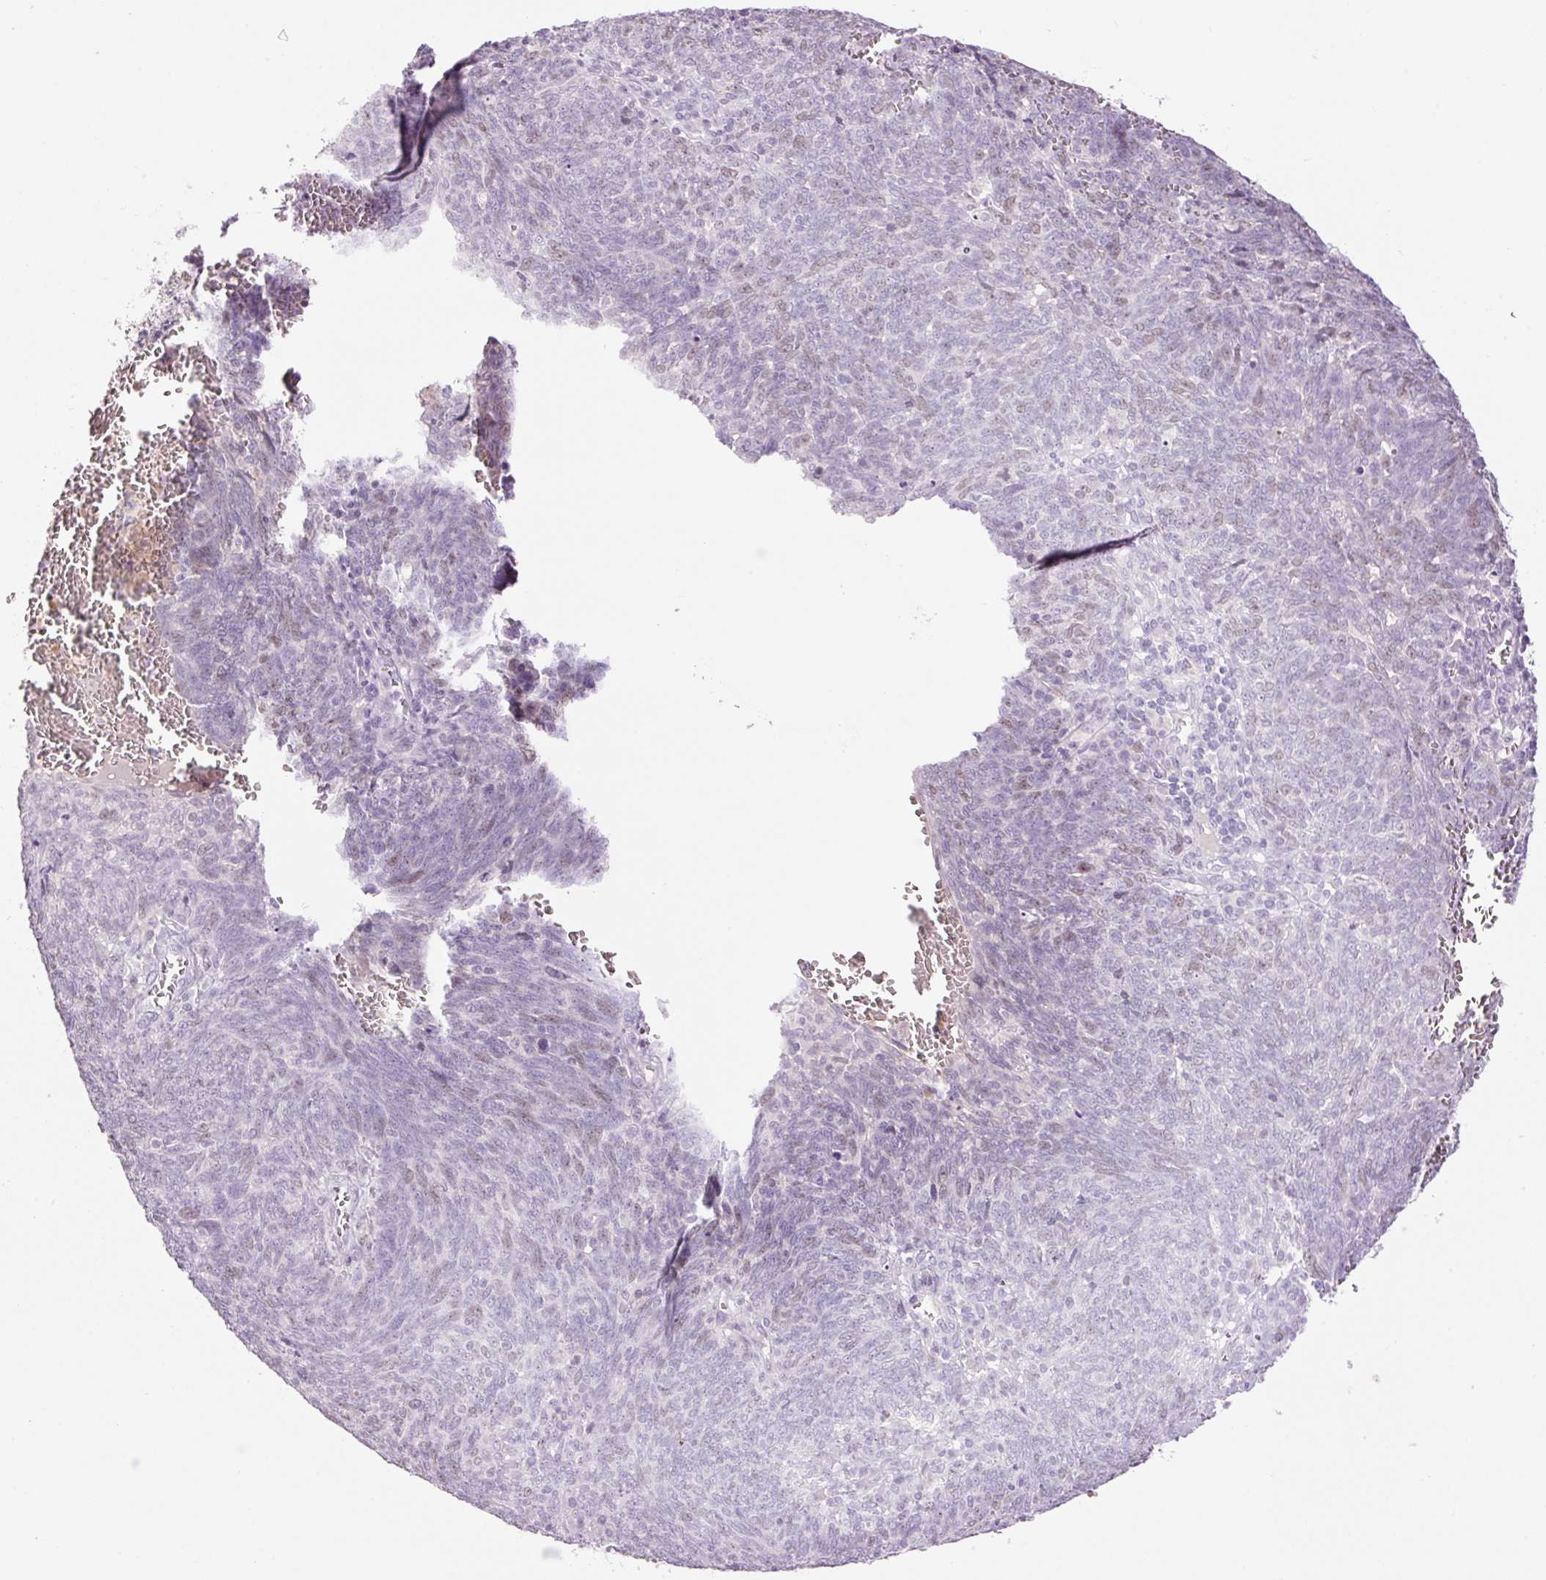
{"staining": {"intensity": "weak", "quantity": "25%-75%", "location": "nuclear"}, "tissue": "lung cancer", "cell_type": "Tumor cells", "image_type": "cancer", "snomed": [{"axis": "morphology", "description": "Squamous cell carcinoma, NOS"}, {"axis": "topography", "description": "Lung"}], "caption": "Immunohistochemistry (IHC) (DAB) staining of human lung squamous cell carcinoma exhibits weak nuclear protein positivity in about 25%-75% of tumor cells.", "gene": "LY6G6D", "patient": {"sex": "female", "age": 72}}